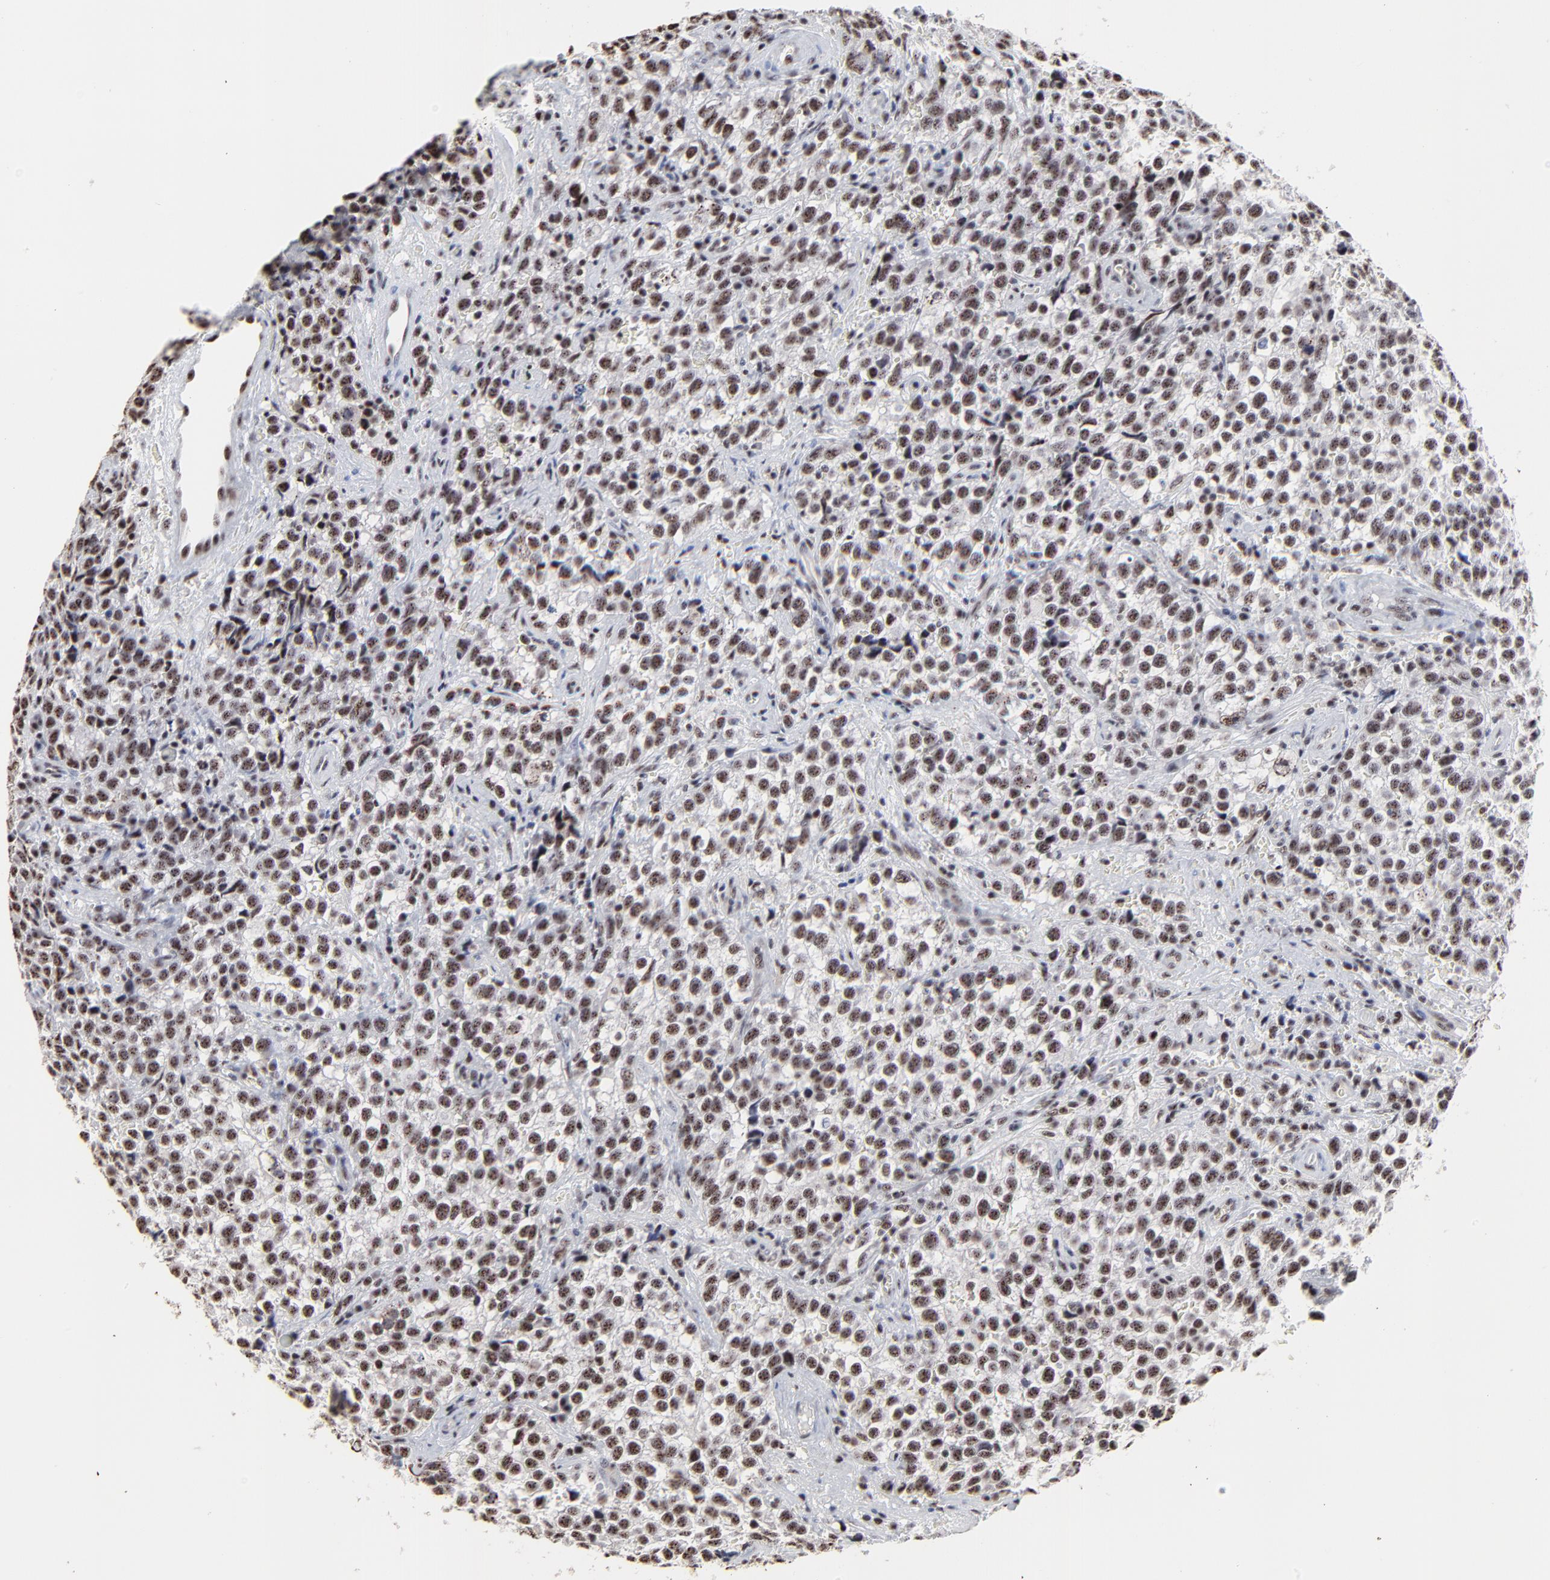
{"staining": {"intensity": "weak", "quantity": ">75%", "location": "nuclear"}, "tissue": "testis cancer", "cell_type": "Tumor cells", "image_type": "cancer", "snomed": [{"axis": "morphology", "description": "Seminoma, NOS"}, {"axis": "topography", "description": "Testis"}], "caption": "DAB (3,3'-diaminobenzidine) immunohistochemical staining of human testis seminoma reveals weak nuclear protein positivity in approximately >75% of tumor cells.", "gene": "MBD4", "patient": {"sex": "male", "age": 38}}